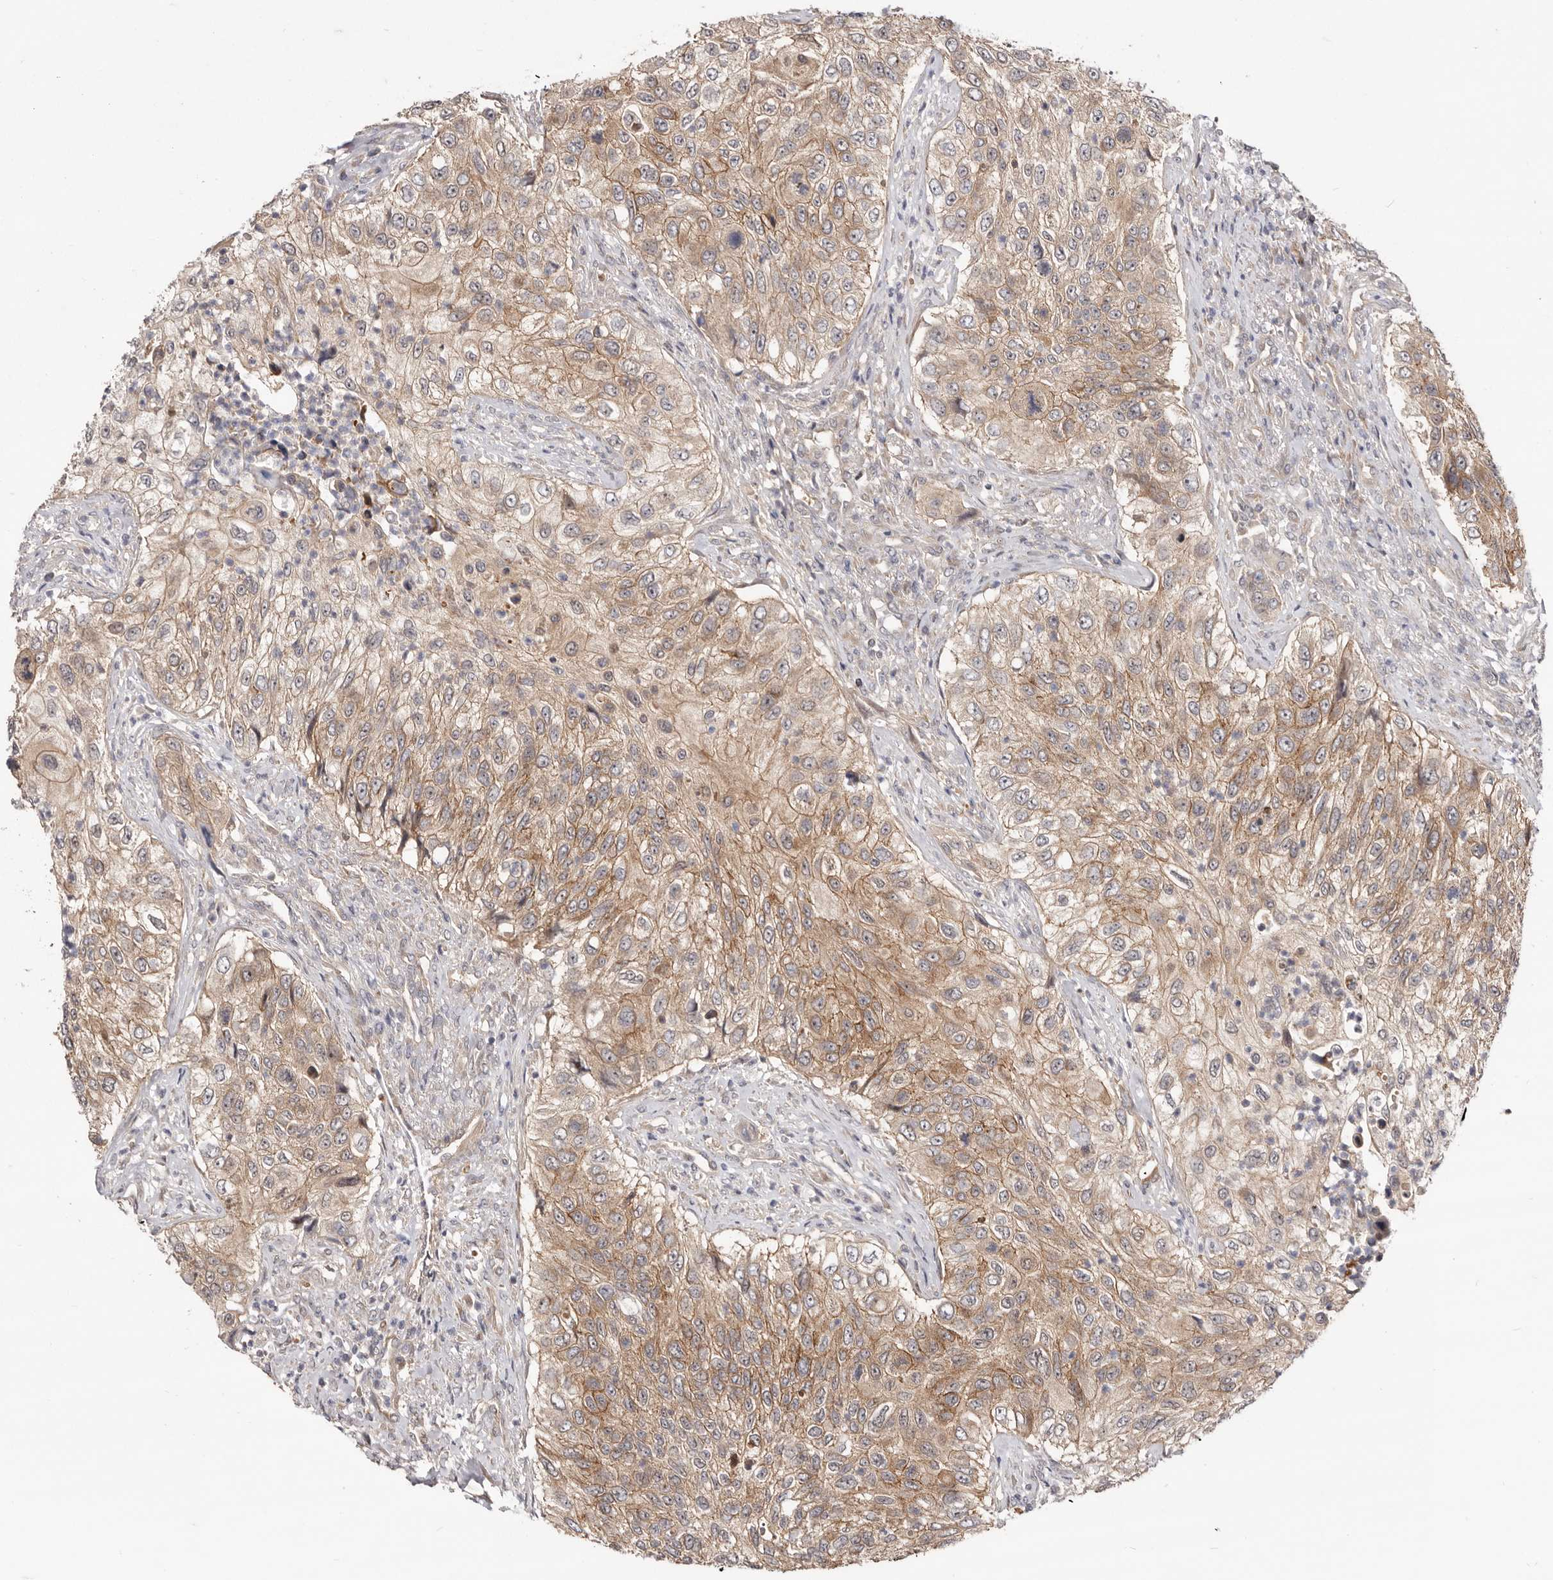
{"staining": {"intensity": "moderate", "quantity": ">75%", "location": "cytoplasmic/membranous"}, "tissue": "urothelial cancer", "cell_type": "Tumor cells", "image_type": "cancer", "snomed": [{"axis": "morphology", "description": "Urothelial carcinoma, High grade"}, {"axis": "topography", "description": "Urinary bladder"}], "caption": "Human urothelial cancer stained with a protein marker reveals moderate staining in tumor cells.", "gene": "GPATCH4", "patient": {"sex": "female", "age": 60}}